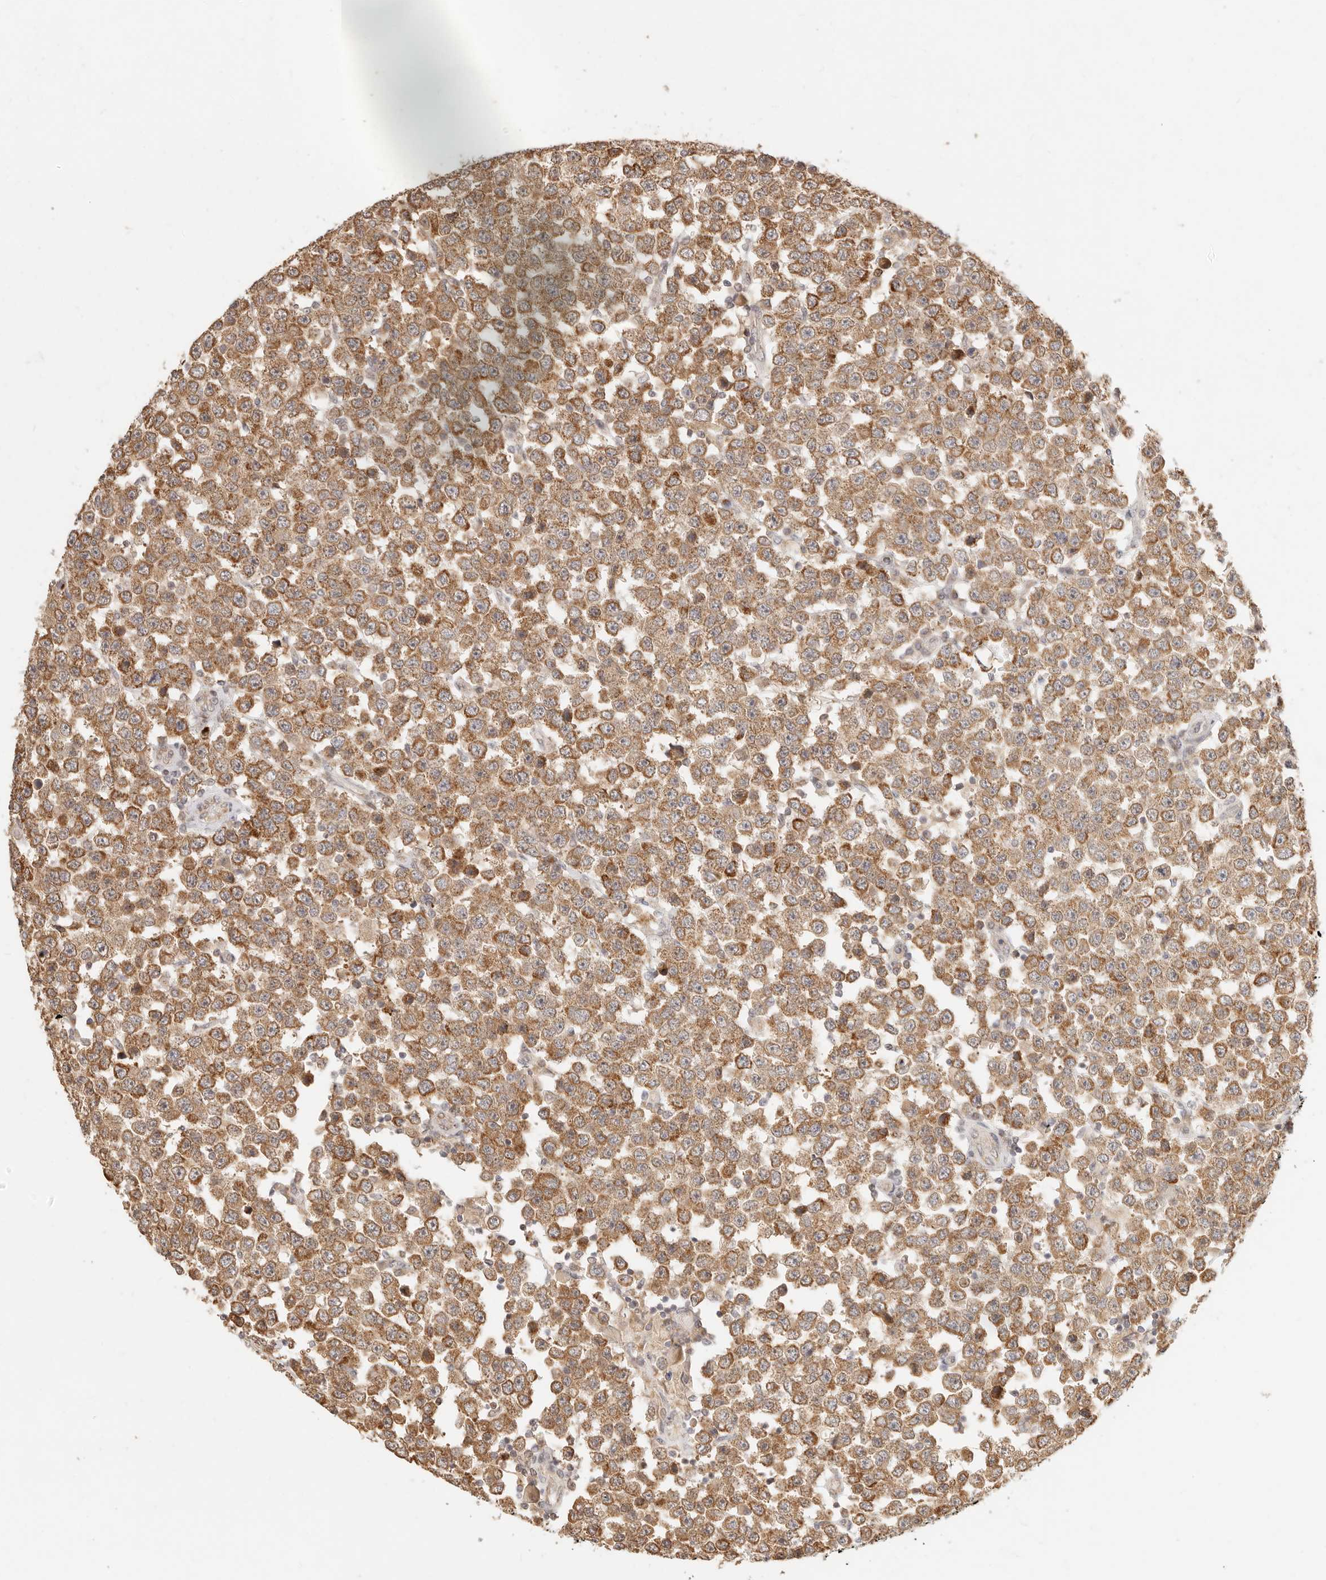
{"staining": {"intensity": "moderate", "quantity": ">75%", "location": "cytoplasmic/membranous"}, "tissue": "testis cancer", "cell_type": "Tumor cells", "image_type": "cancer", "snomed": [{"axis": "morphology", "description": "Seminoma, NOS"}, {"axis": "topography", "description": "Testis"}], "caption": "Tumor cells reveal medium levels of moderate cytoplasmic/membranous staining in approximately >75% of cells in seminoma (testis). (IHC, brightfield microscopy, high magnification).", "gene": "TIMM17A", "patient": {"sex": "male", "age": 28}}